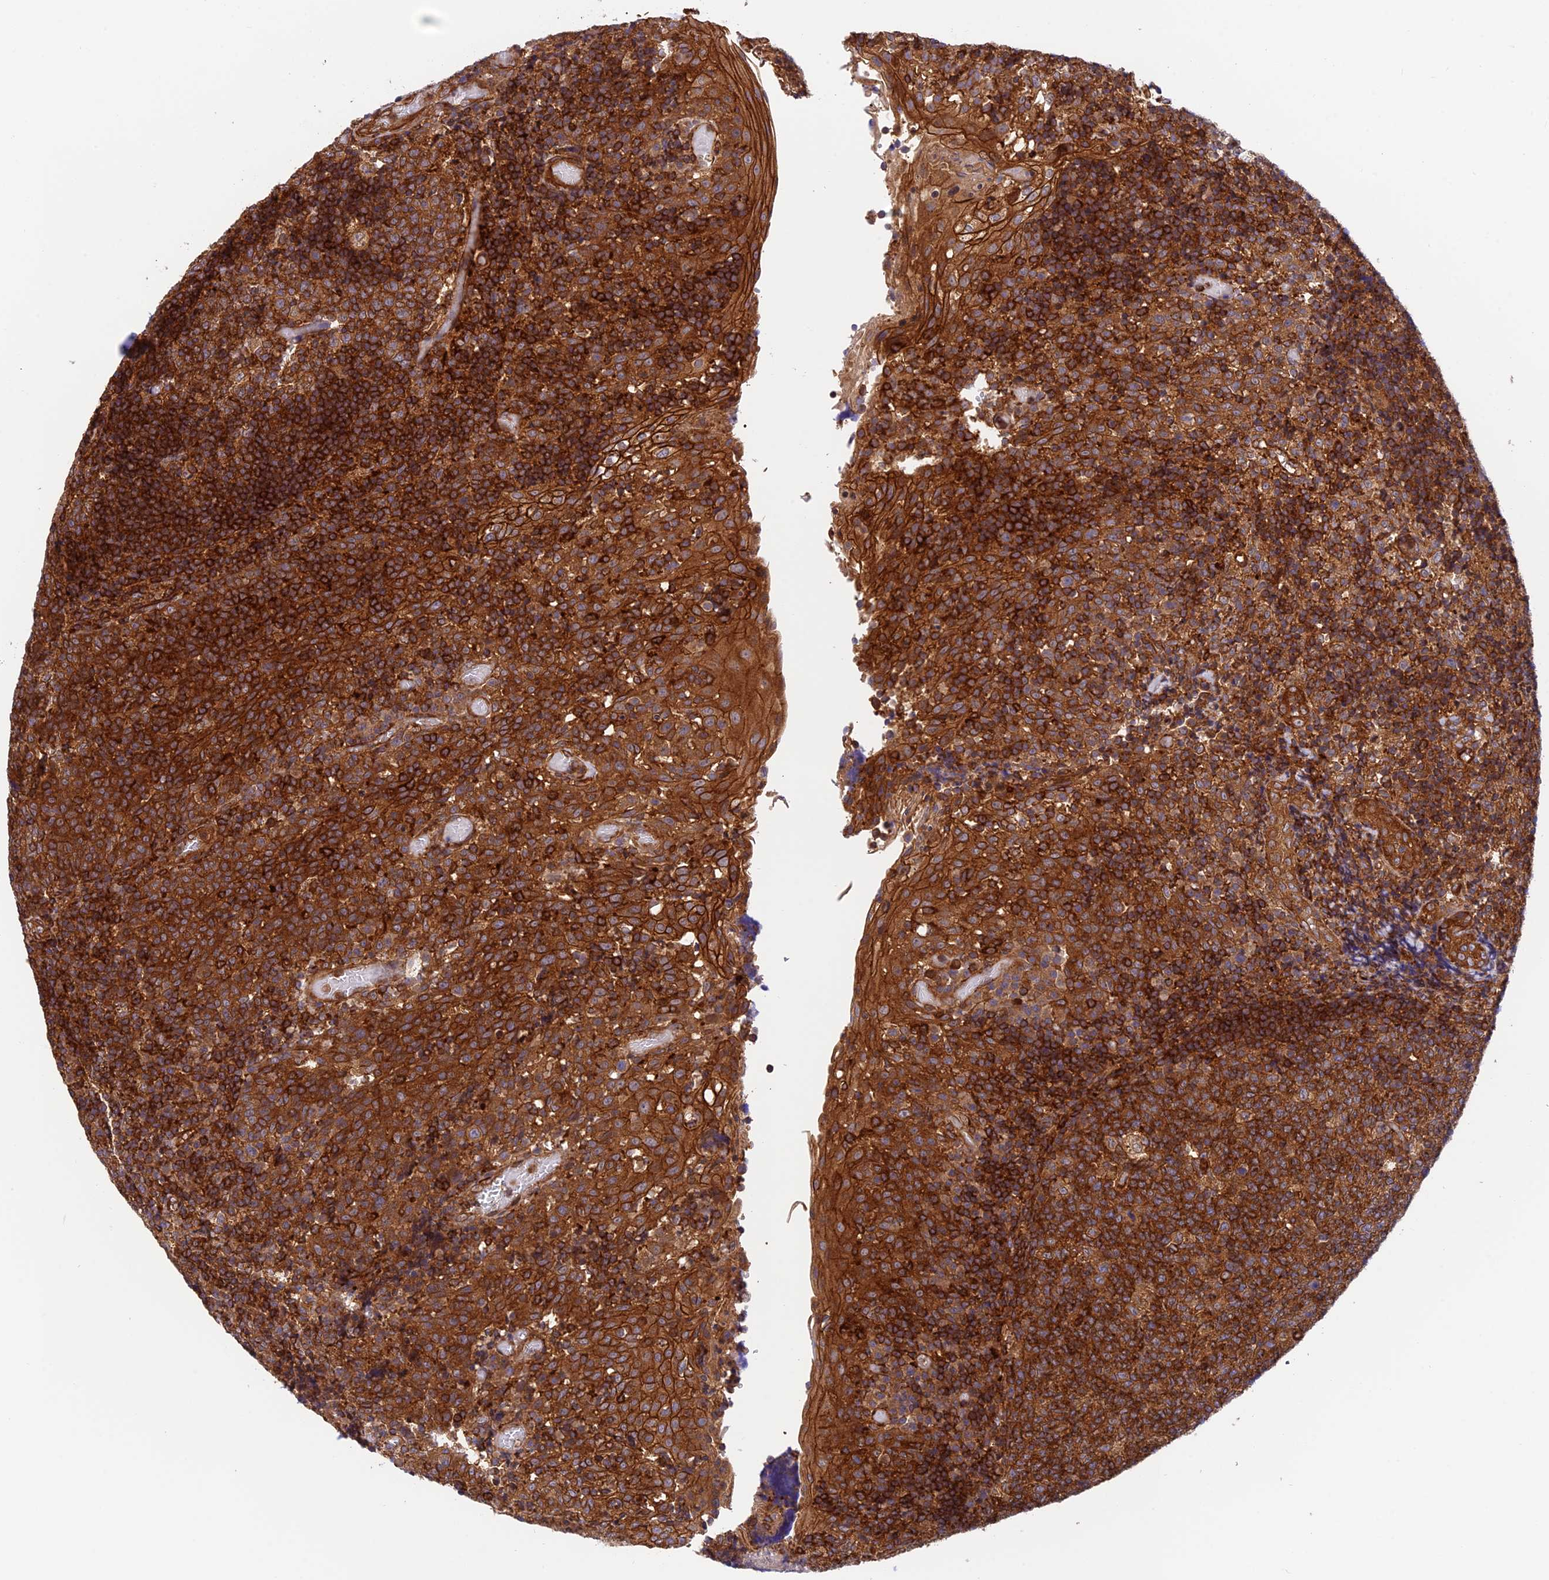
{"staining": {"intensity": "strong", "quantity": ">75%", "location": "cytoplasmic/membranous"}, "tissue": "tonsil", "cell_type": "Germinal center cells", "image_type": "normal", "snomed": [{"axis": "morphology", "description": "Normal tissue, NOS"}, {"axis": "topography", "description": "Tonsil"}], "caption": "Brown immunohistochemical staining in normal human tonsil demonstrates strong cytoplasmic/membranous expression in about >75% of germinal center cells.", "gene": "EVI5L", "patient": {"sex": "female", "age": 19}}